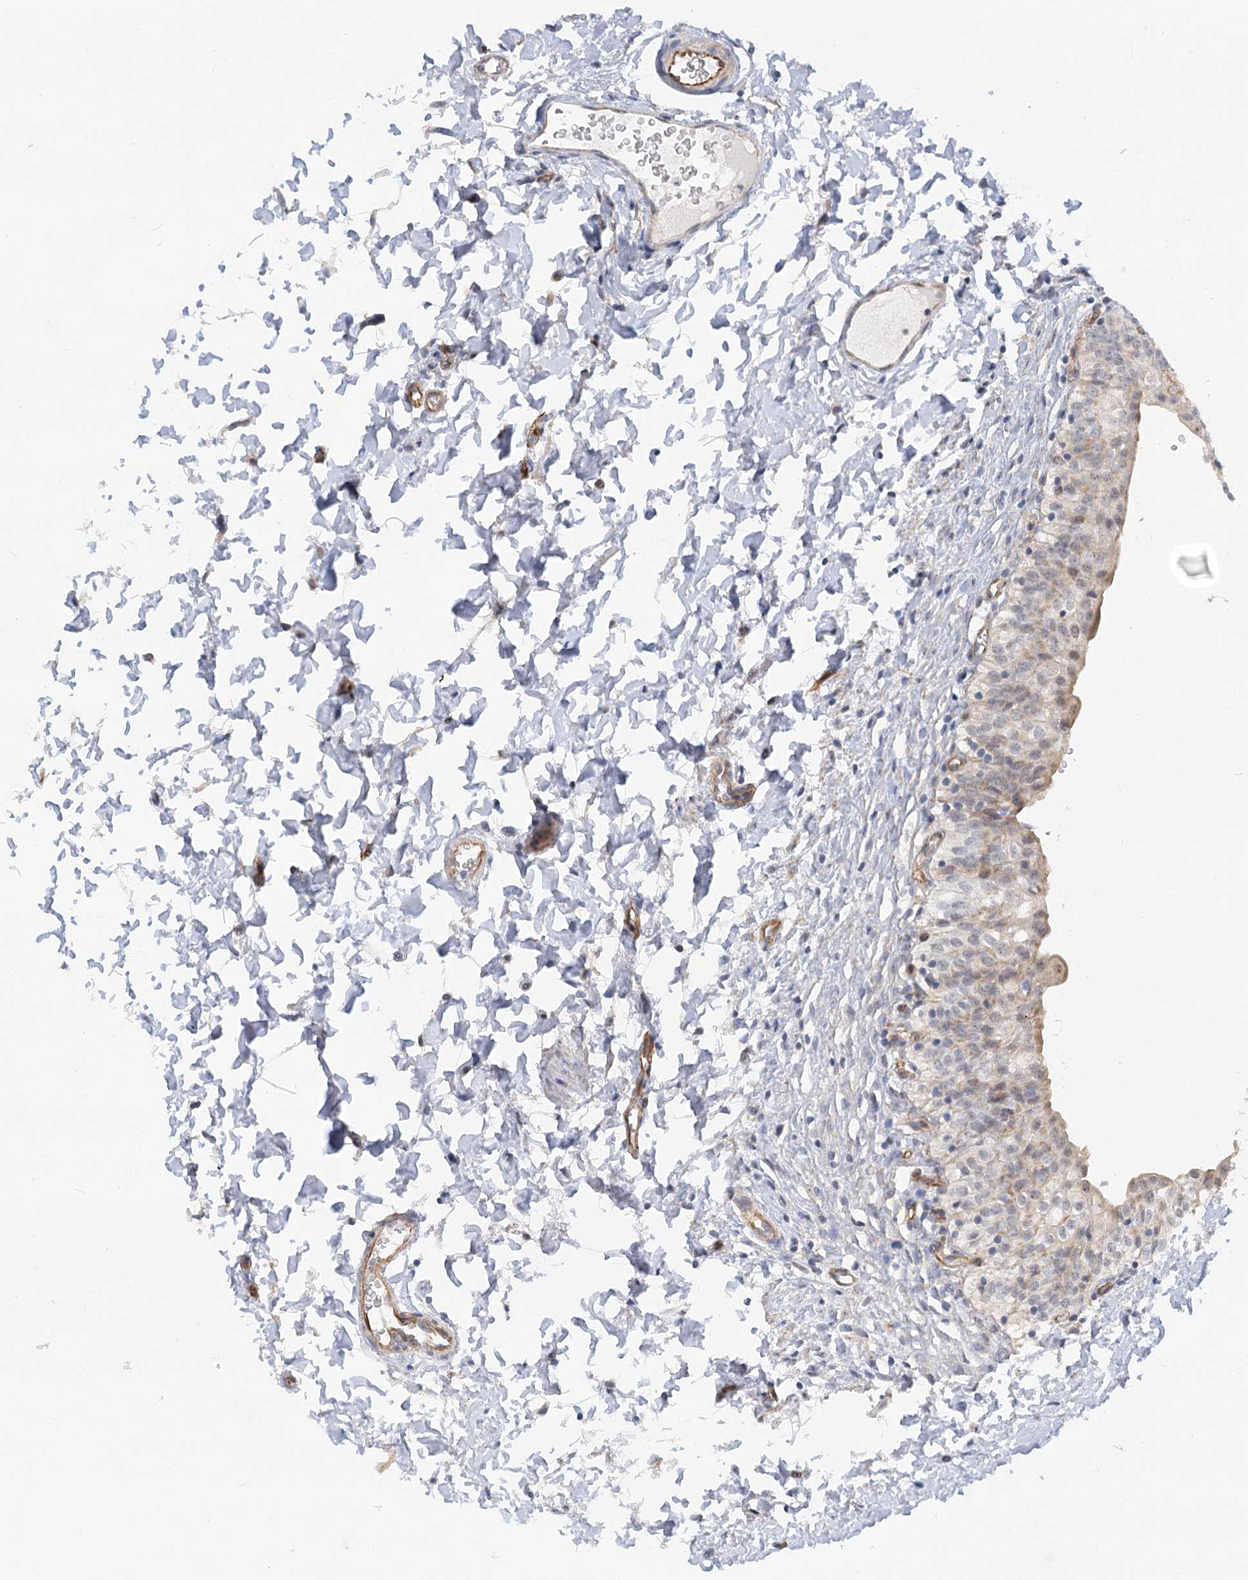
{"staining": {"intensity": "weak", "quantity": "25%-75%", "location": "cytoplasmic/membranous,nuclear"}, "tissue": "urinary bladder", "cell_type": "Urothelial cells", "image_type": "normal", "snomed": [{"axis": "morphology", "description": "Normal tissue, NOS"}, {"axis": "topography", "description": "Urinary bladder"}], "caption": "A brown stain highlights weak cytoplasmic/membranous,nuclear staining of a protein in urothelial cells of normal urinary bladder.", "gene": "NELL2", "patient": {"sex": "male", "age": 55}}